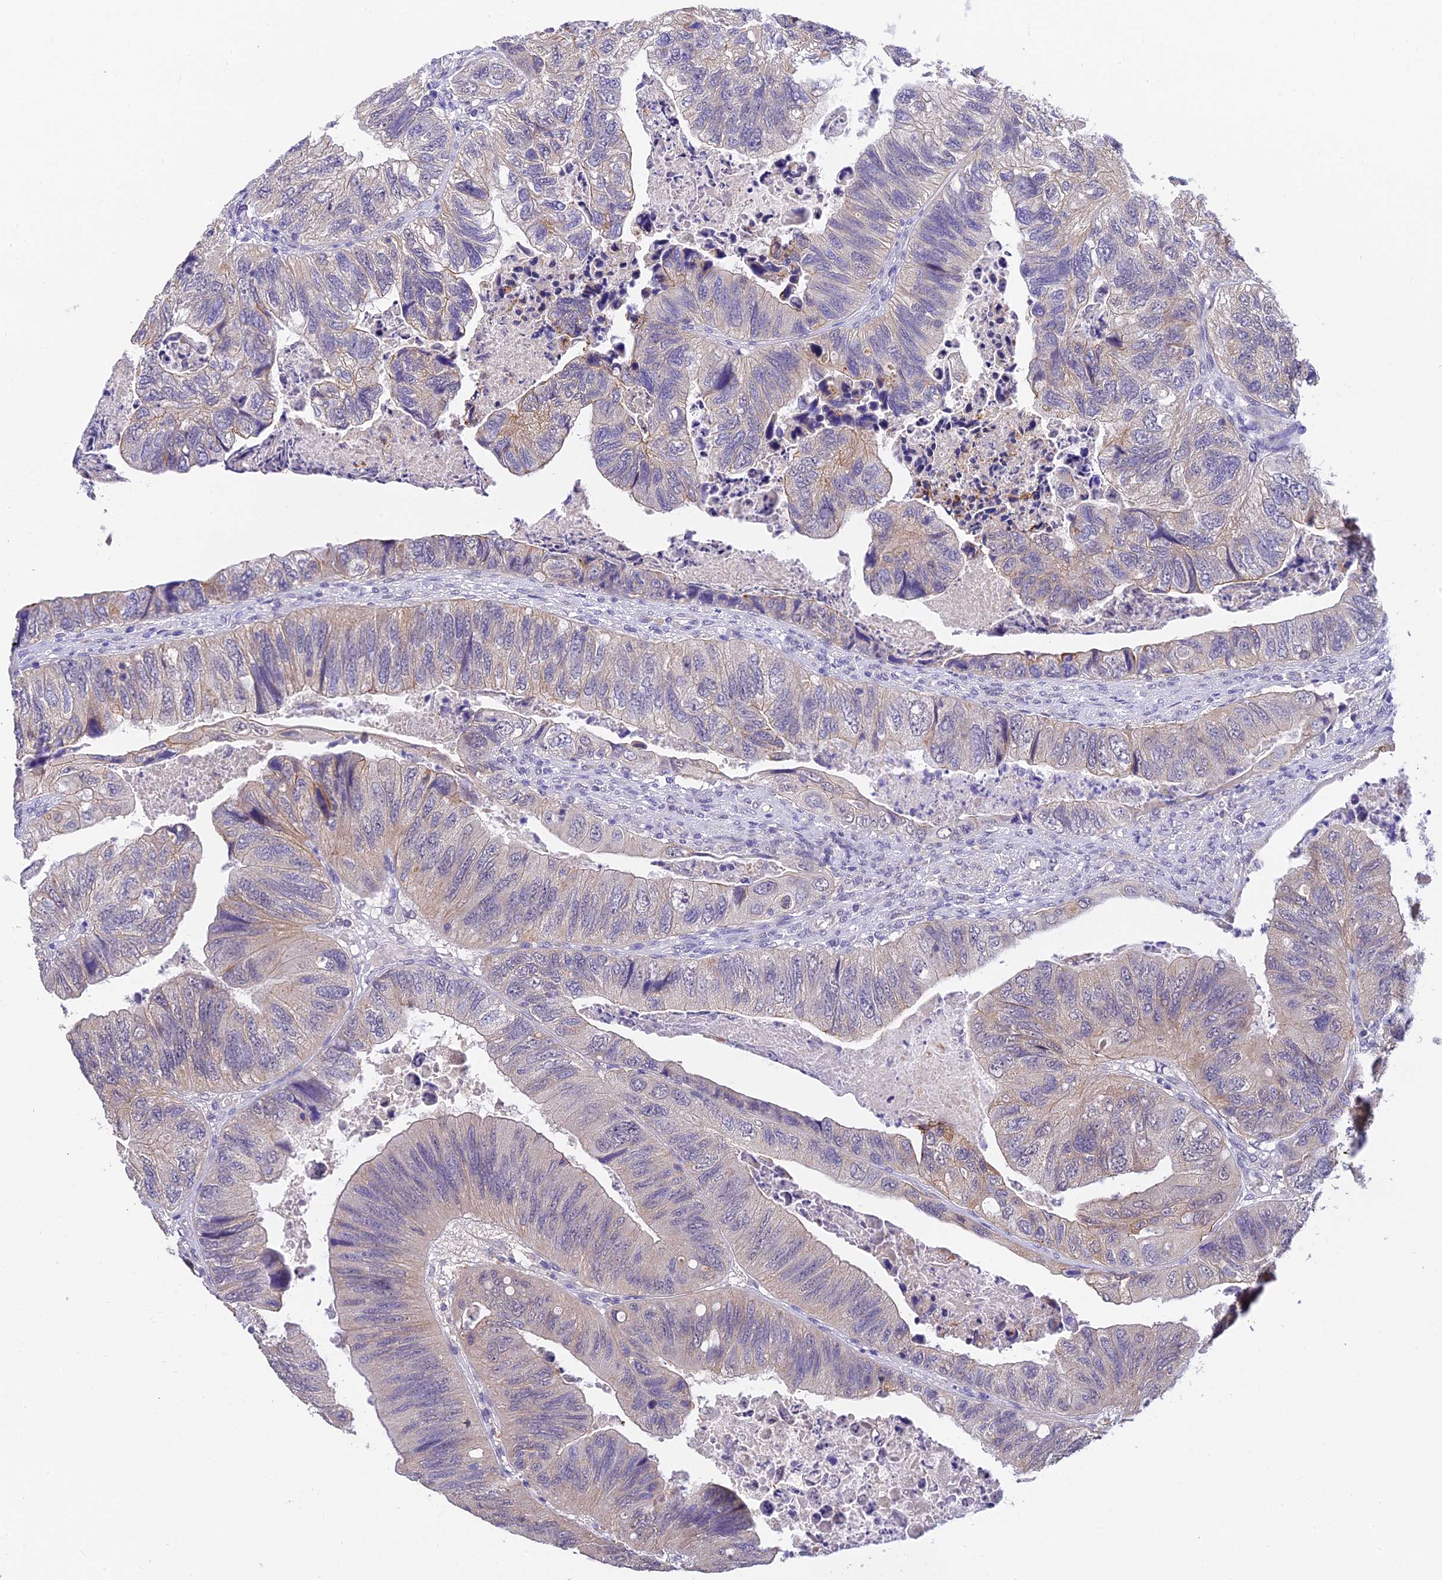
{"staining": {"intensity": "moderate", "quantity": "<25%", "location": "cytoplasmic/membranous"}, "tissue": "colorectal cancer", "cell_type": "Tumor cells", "image_type": "cancer", "snomed": [{"axis": "morphology", "description": "Adenocarcinoma, NOS"}, {"axis": "topography", "description": "Rectum"}], "caption": "Approximately <25% of tumor cells in colorectal cancer (adenocarcinoma) exhibit moderate cytoplasmic/membranous protein staining as visualized by brown immunohistochemical staining.", "gene": "HOXB1", "patient": {"sex": "male", "age": 63}}